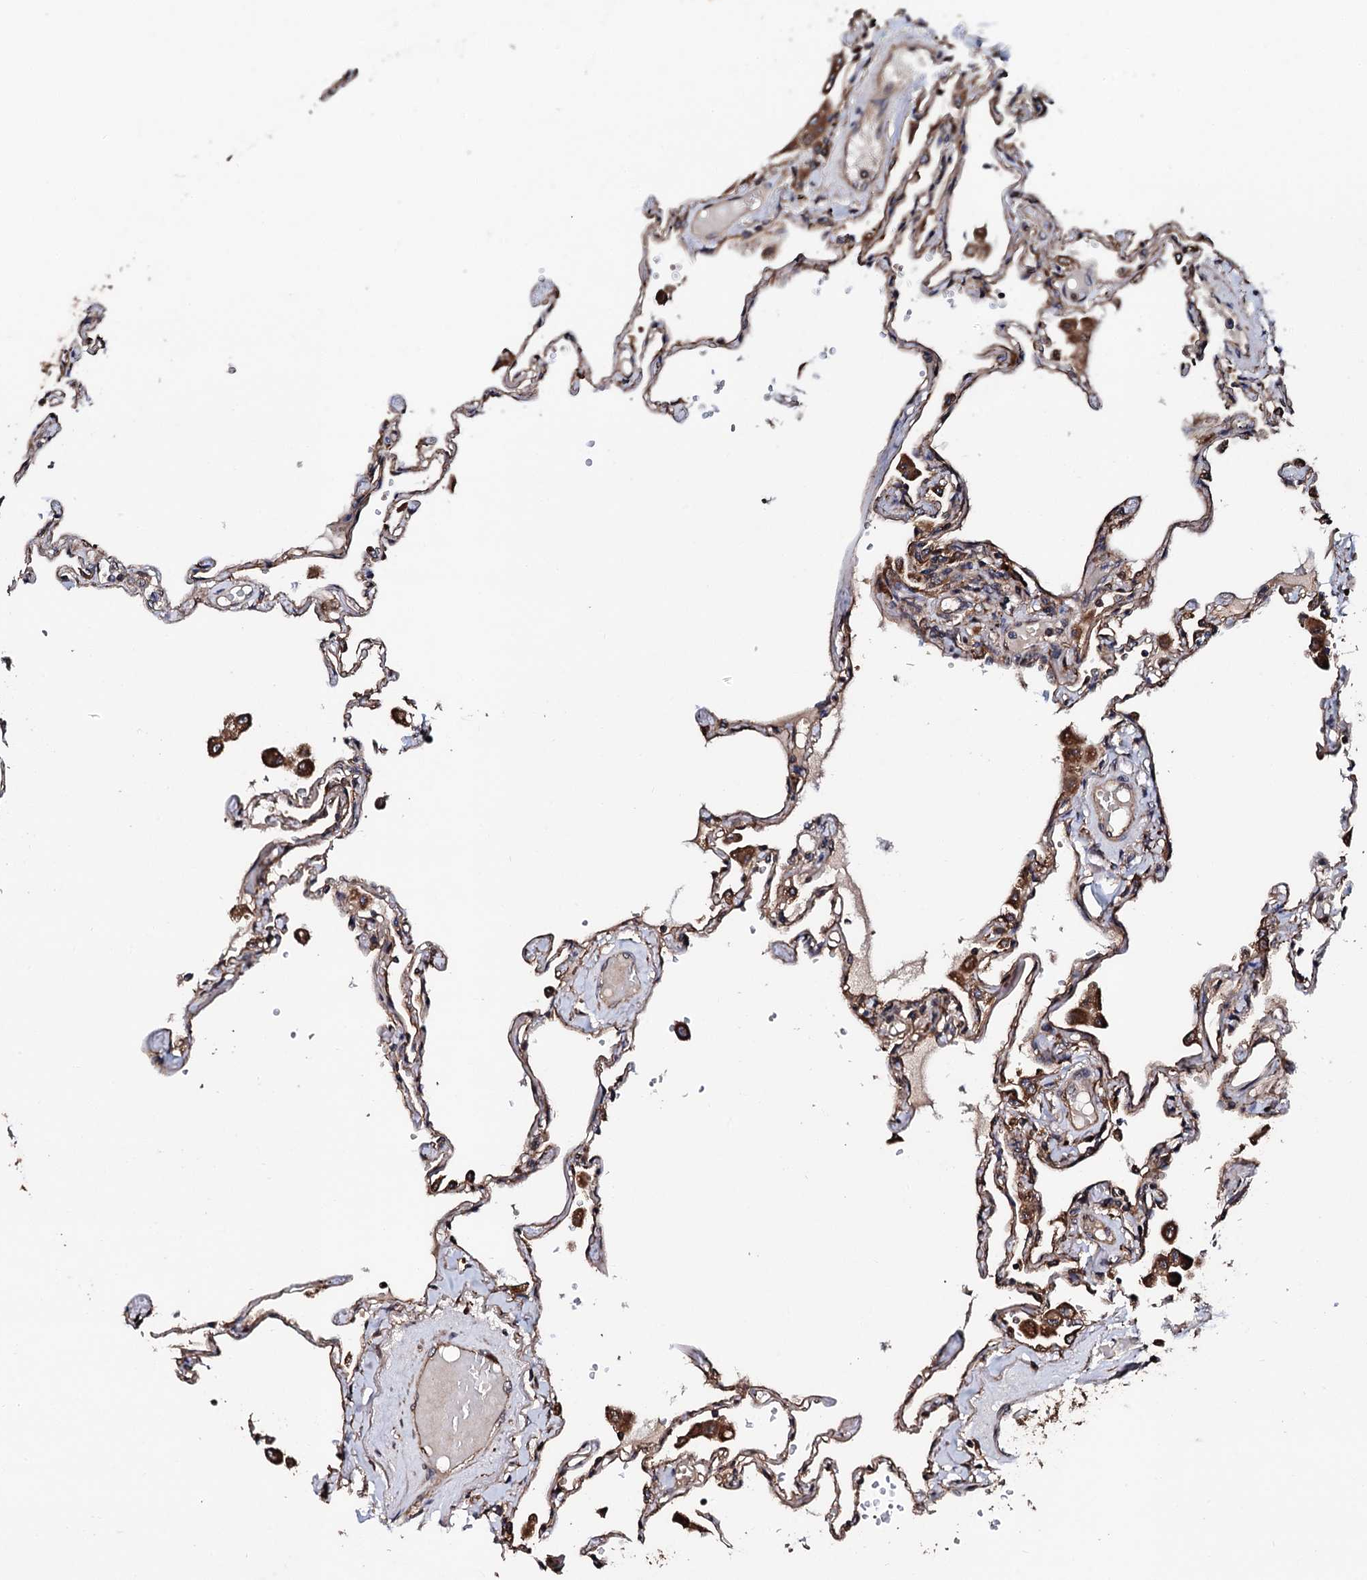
{"staining": {"intensity": "moderate", "quantity": ">75%", "location": "cytoplasmic/membranous"}, "tissue": "lung", "cell_type": "Alveolar cells", "image_type": "normal", "snomed": [{"axis": "morphology", "description": "Normal tissue, NOS"}, {"axis": "topography", "description": "Lung"}], "caption": "The photomicrograph demonstrates immunohistochemical staining of benign lung. There is moderate cytoplasmic/membranous expression is appreciated in about >75% of alveolar cells. Immunohistochemistry (ihc) stains the protein in brown and the nuclei are stained blue.", "gene": "CKAP5", "patient": {"sex": "female", "age": 67}}